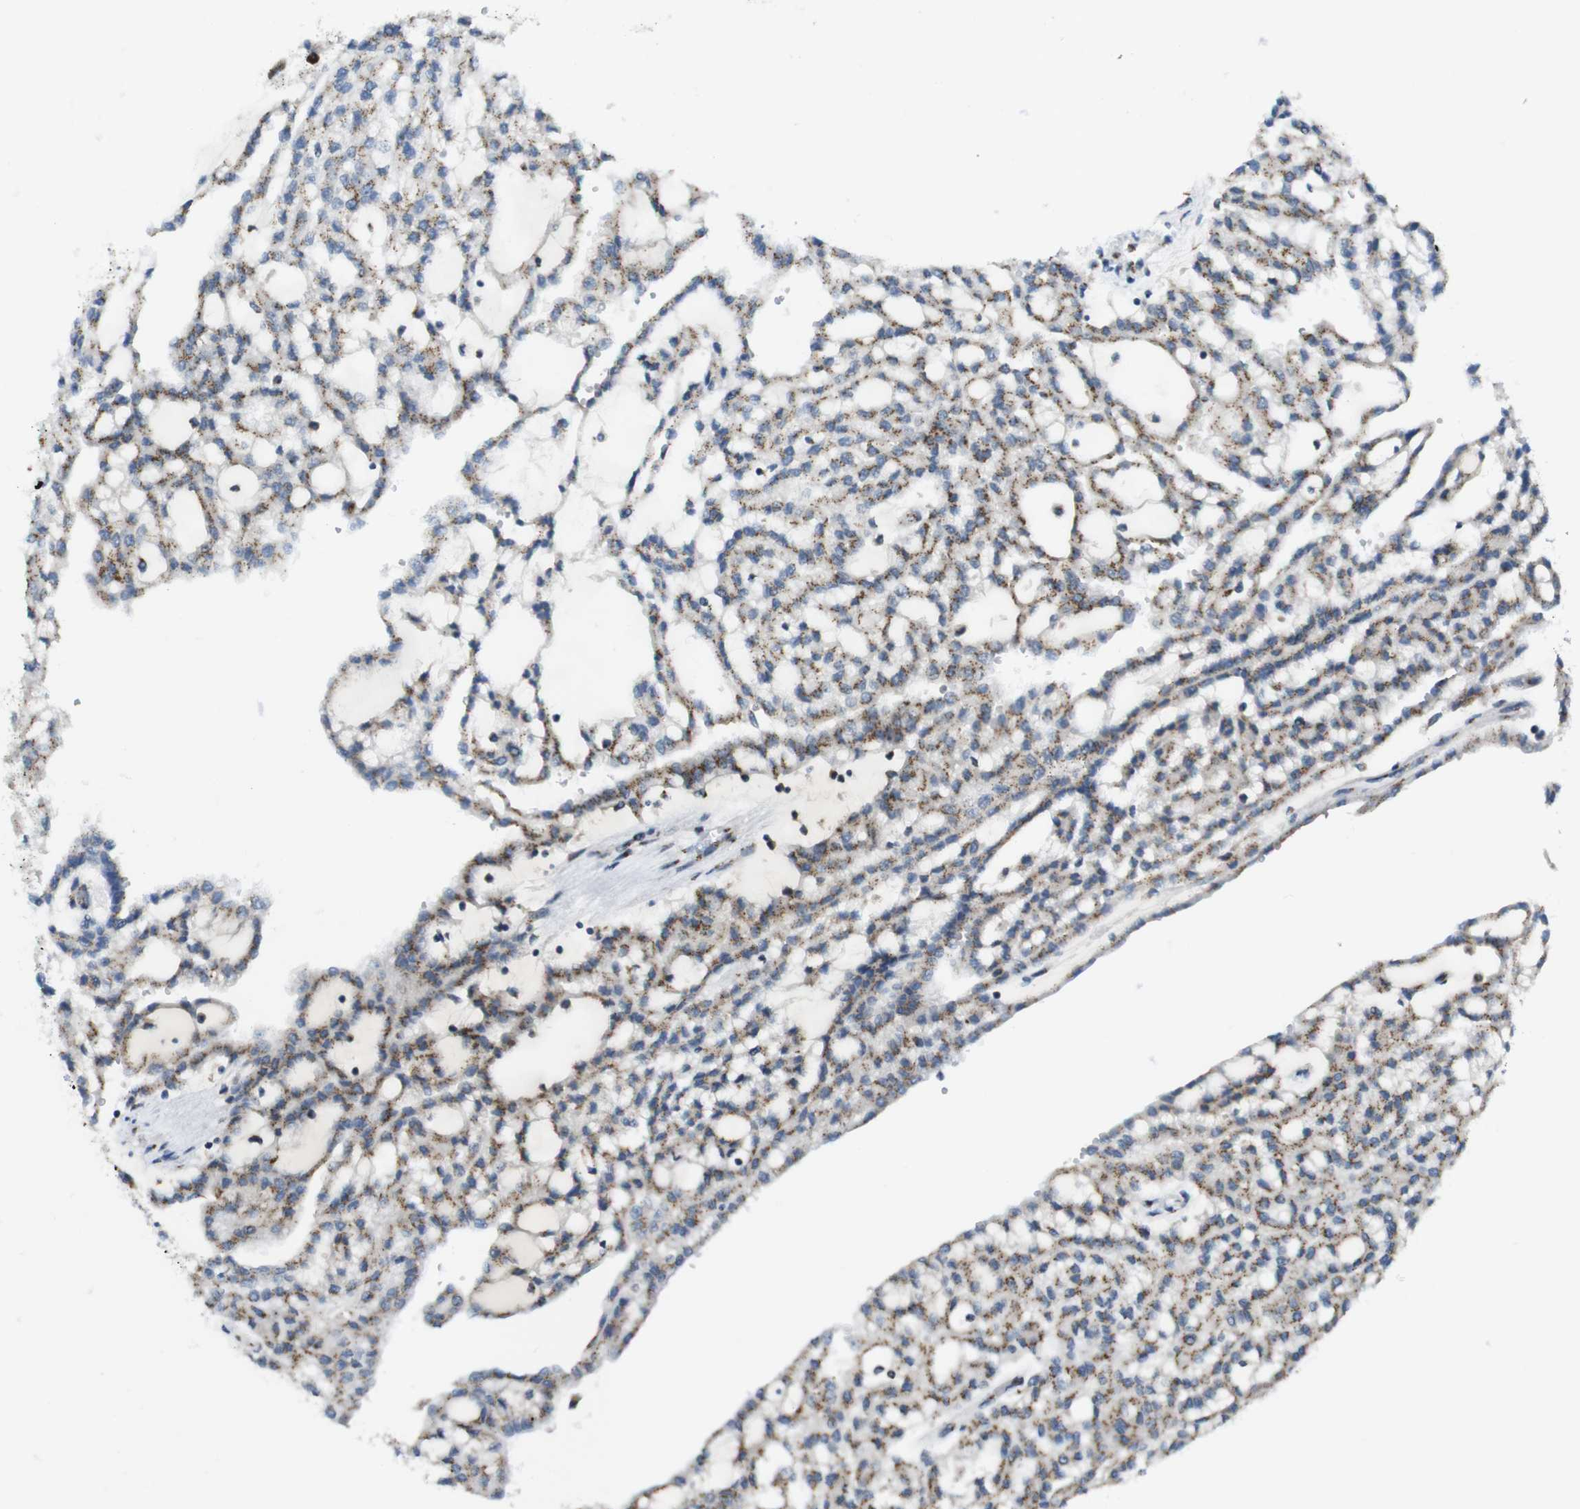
{"staining": {"intensity": "moderate", "quantity": ">75%", "location": "cytoplasmic/membranous"}, "tissue": "renal cancer", "cell_type": "Tumor cells", "image_type": "cancer", "snomed": [{"axis": "morphology", "description": "Adenocarcinoma, NOS"}, {"axis": "topography", "description": "Kidney"}], "caption": "This image exhibits IHC staining of renal adenocarcinoma, with medium moderate cytoplasmic/membranous positivity in about >75% of tumor cells.", "gene": "ZFPL1", "patient": {"sex": "male", "age": 63}}